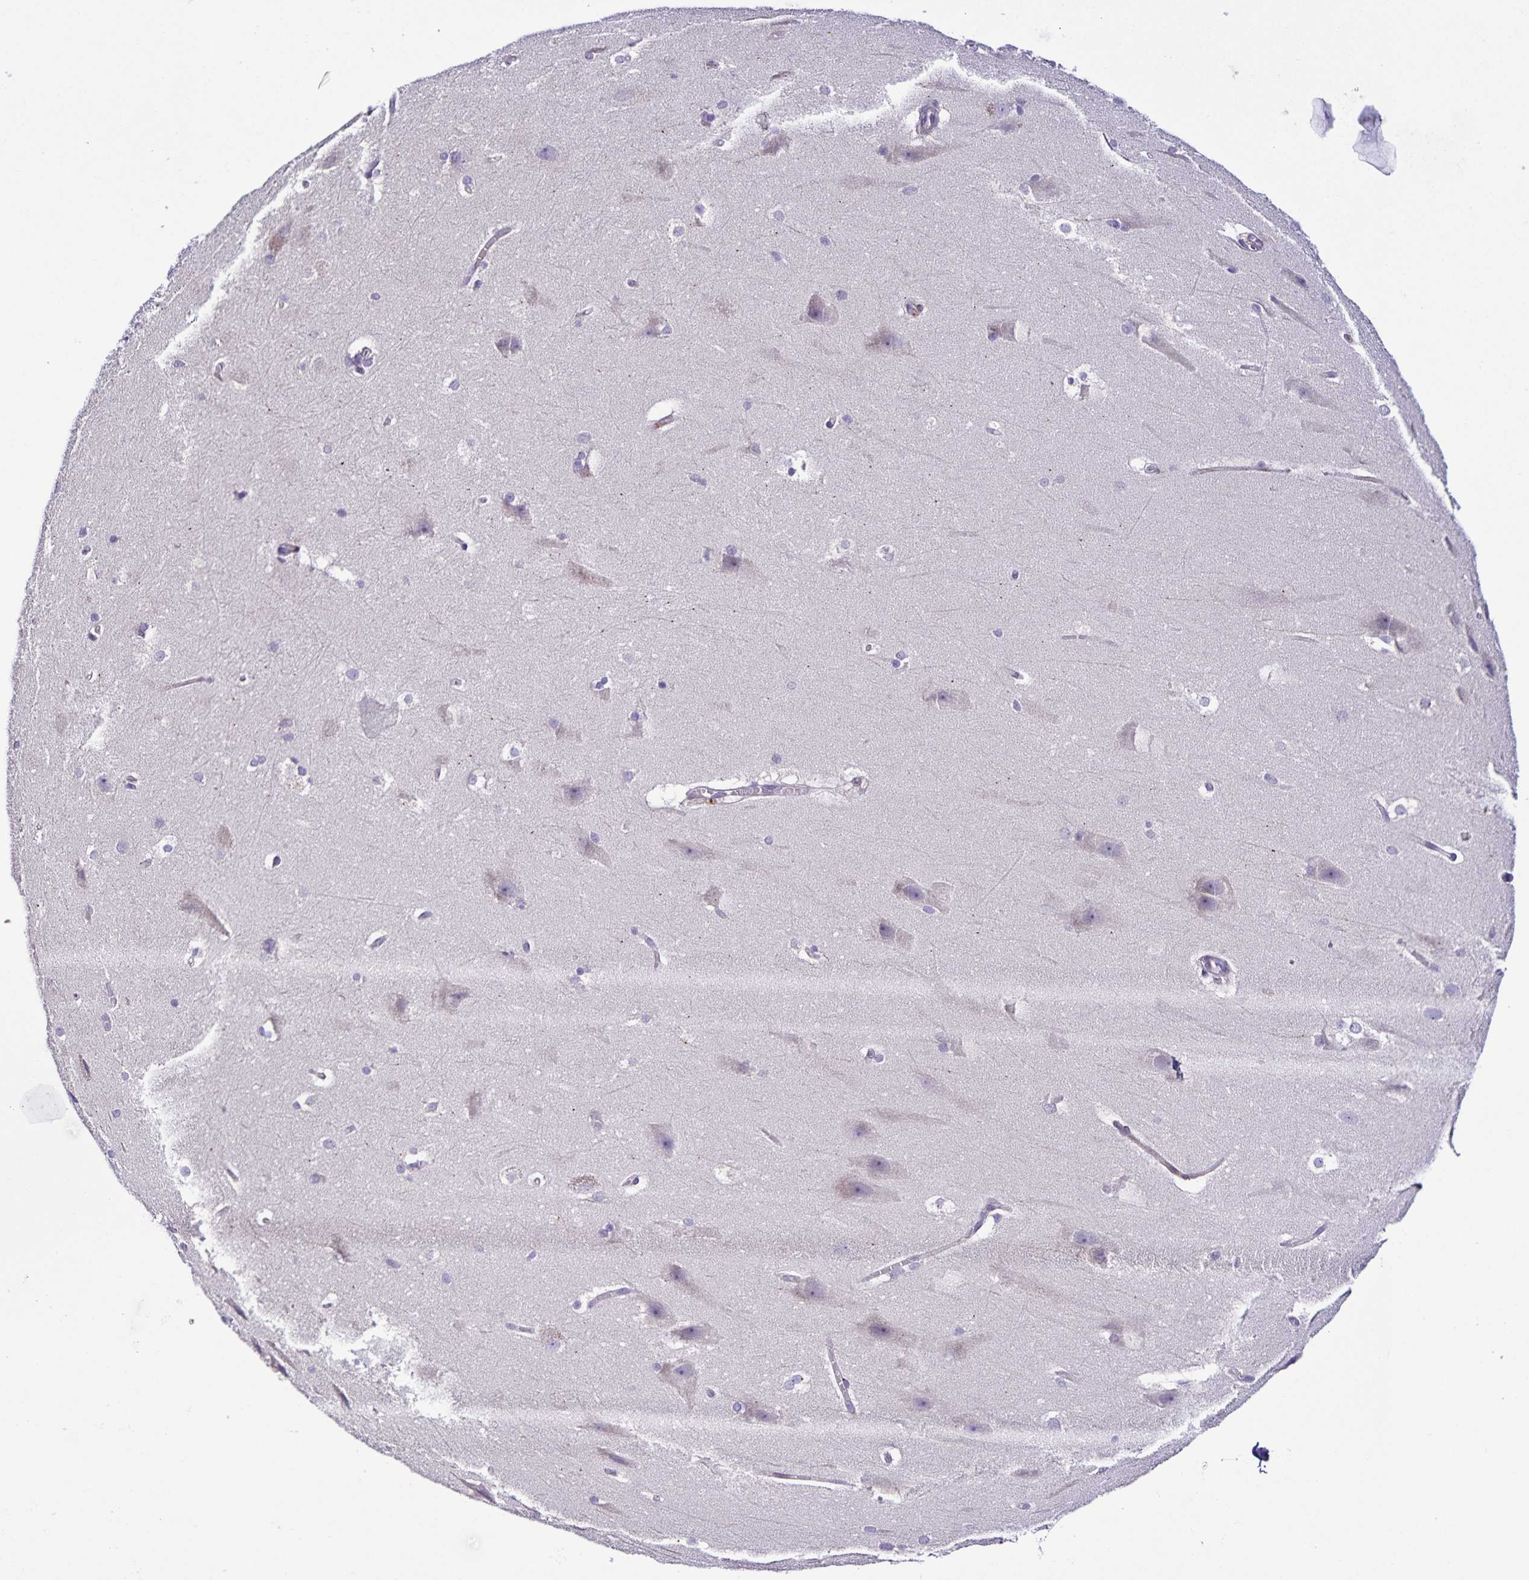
{"staining": {"intensity": "negative", "quantity": "none", "location": "none"}, "tissue": "hippocampus", "cell_type": "Glial cells", "image_type": "normal", "snomed": [{"axis": "morphology", "description": "Normal tissue, NOS"}, {"axis": "topography", "description": "Cerebral cortex"}, {"axis": "topography", "description": "Hippocampus"}], "caption": "Immunohistochemical staining of unremarkable human hippocampus displays no significant expression in glial cells. (DAB IHC with hematoxylin counter stain).", "gene": "OSBPL5", "patient": {"sex": "female", "age": 19}}